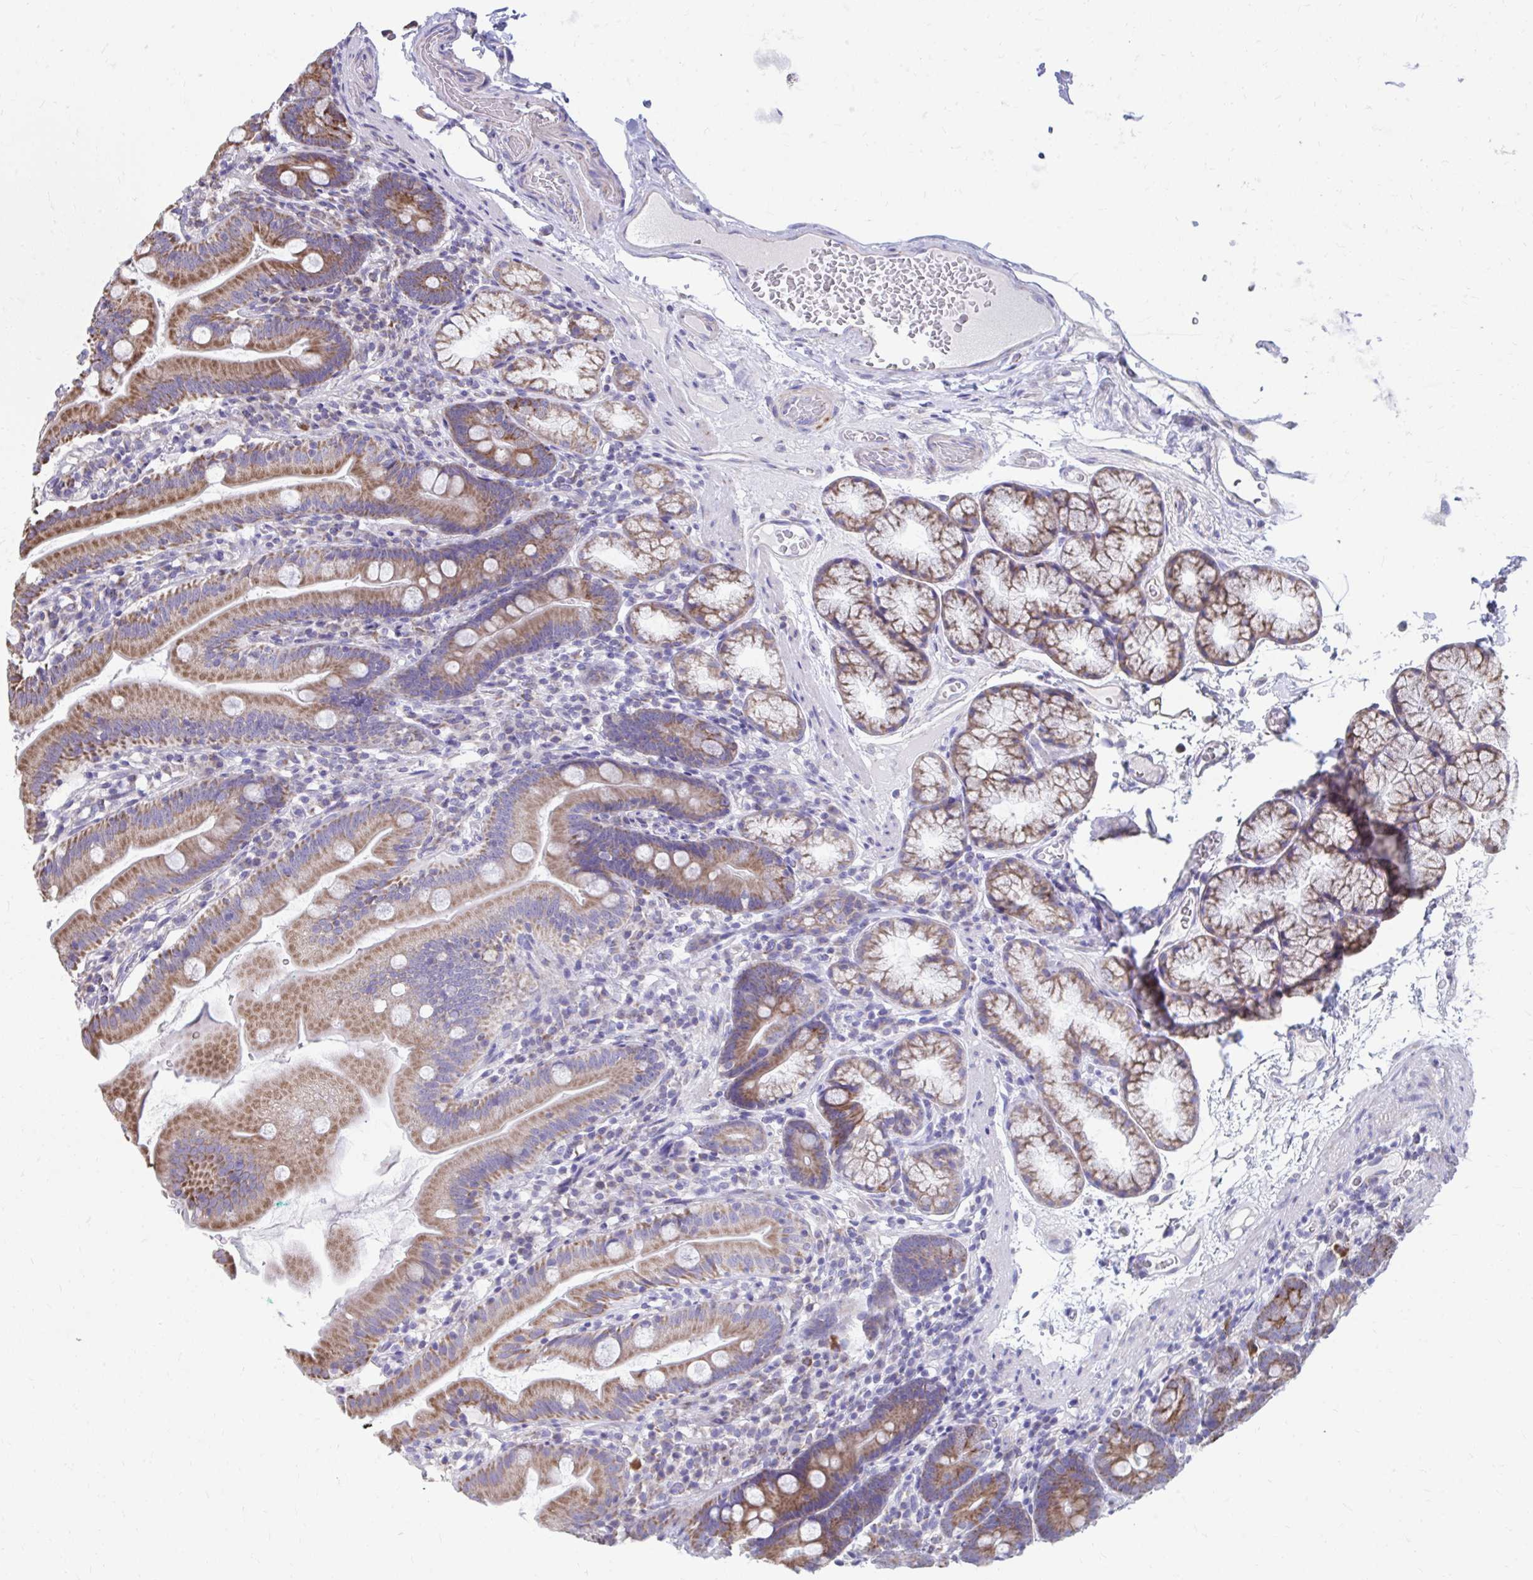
{"staining": {"intensity": "moderate", "quantity": ">75%", "location": "cytoplasmic/membranous"}, "tissue": "duodenum", "cell_type": "Glandular cells", "image_type": "normal", "snomed": [{"axis": "morphology", "description": "Normal tissue, NOS"}, {"axis": "topography", "description": "Duodenum"}], "caption": "Immunohistochemical staining of benign duodenum reveals medium levels of moderate cytoplasmic/membranous staining in approximately >75% of glandular cells.", "gene": "LINGO4", "patient": {"sex": "female", "age": 67}}